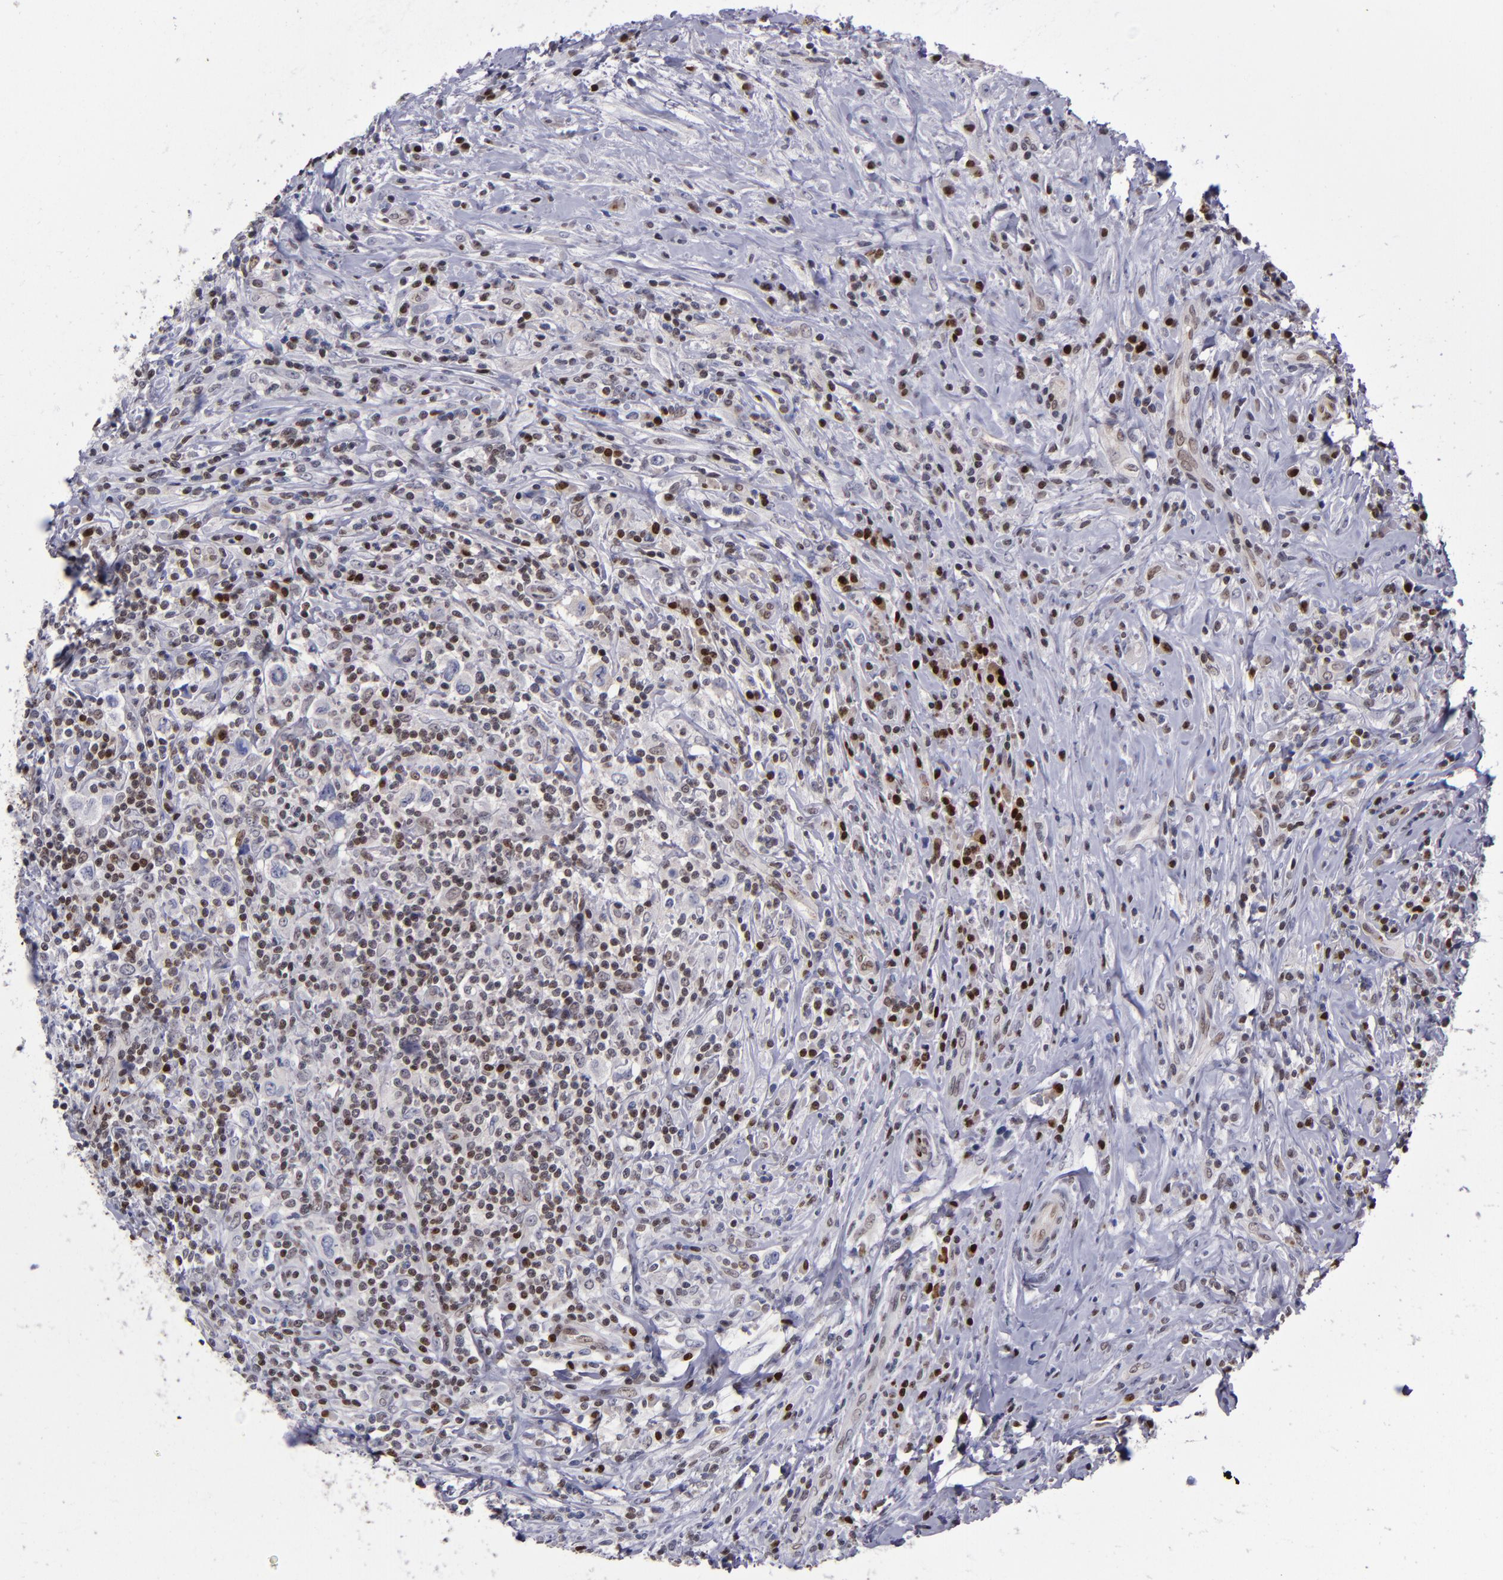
{"staining": {"intensity": "moderate", "quantity": "25%-75%", "location": "nuclear"}, "tissue": "lymphoma", "cell_type": "Tumor cells", "image_type": "cancer", "snomed": [{"axis": "morphology", "description": "Hodgkin's disease, NOS"}, {"axis": "topography", "description": "Lymph node"}], "caption": "Tumor cells demonstrate medium levels of moderate nuclear staining in about 25%-75% of cells in lymphoma.", "gene": "MGMT", "patient": {"sex": "female", "age": 25}}